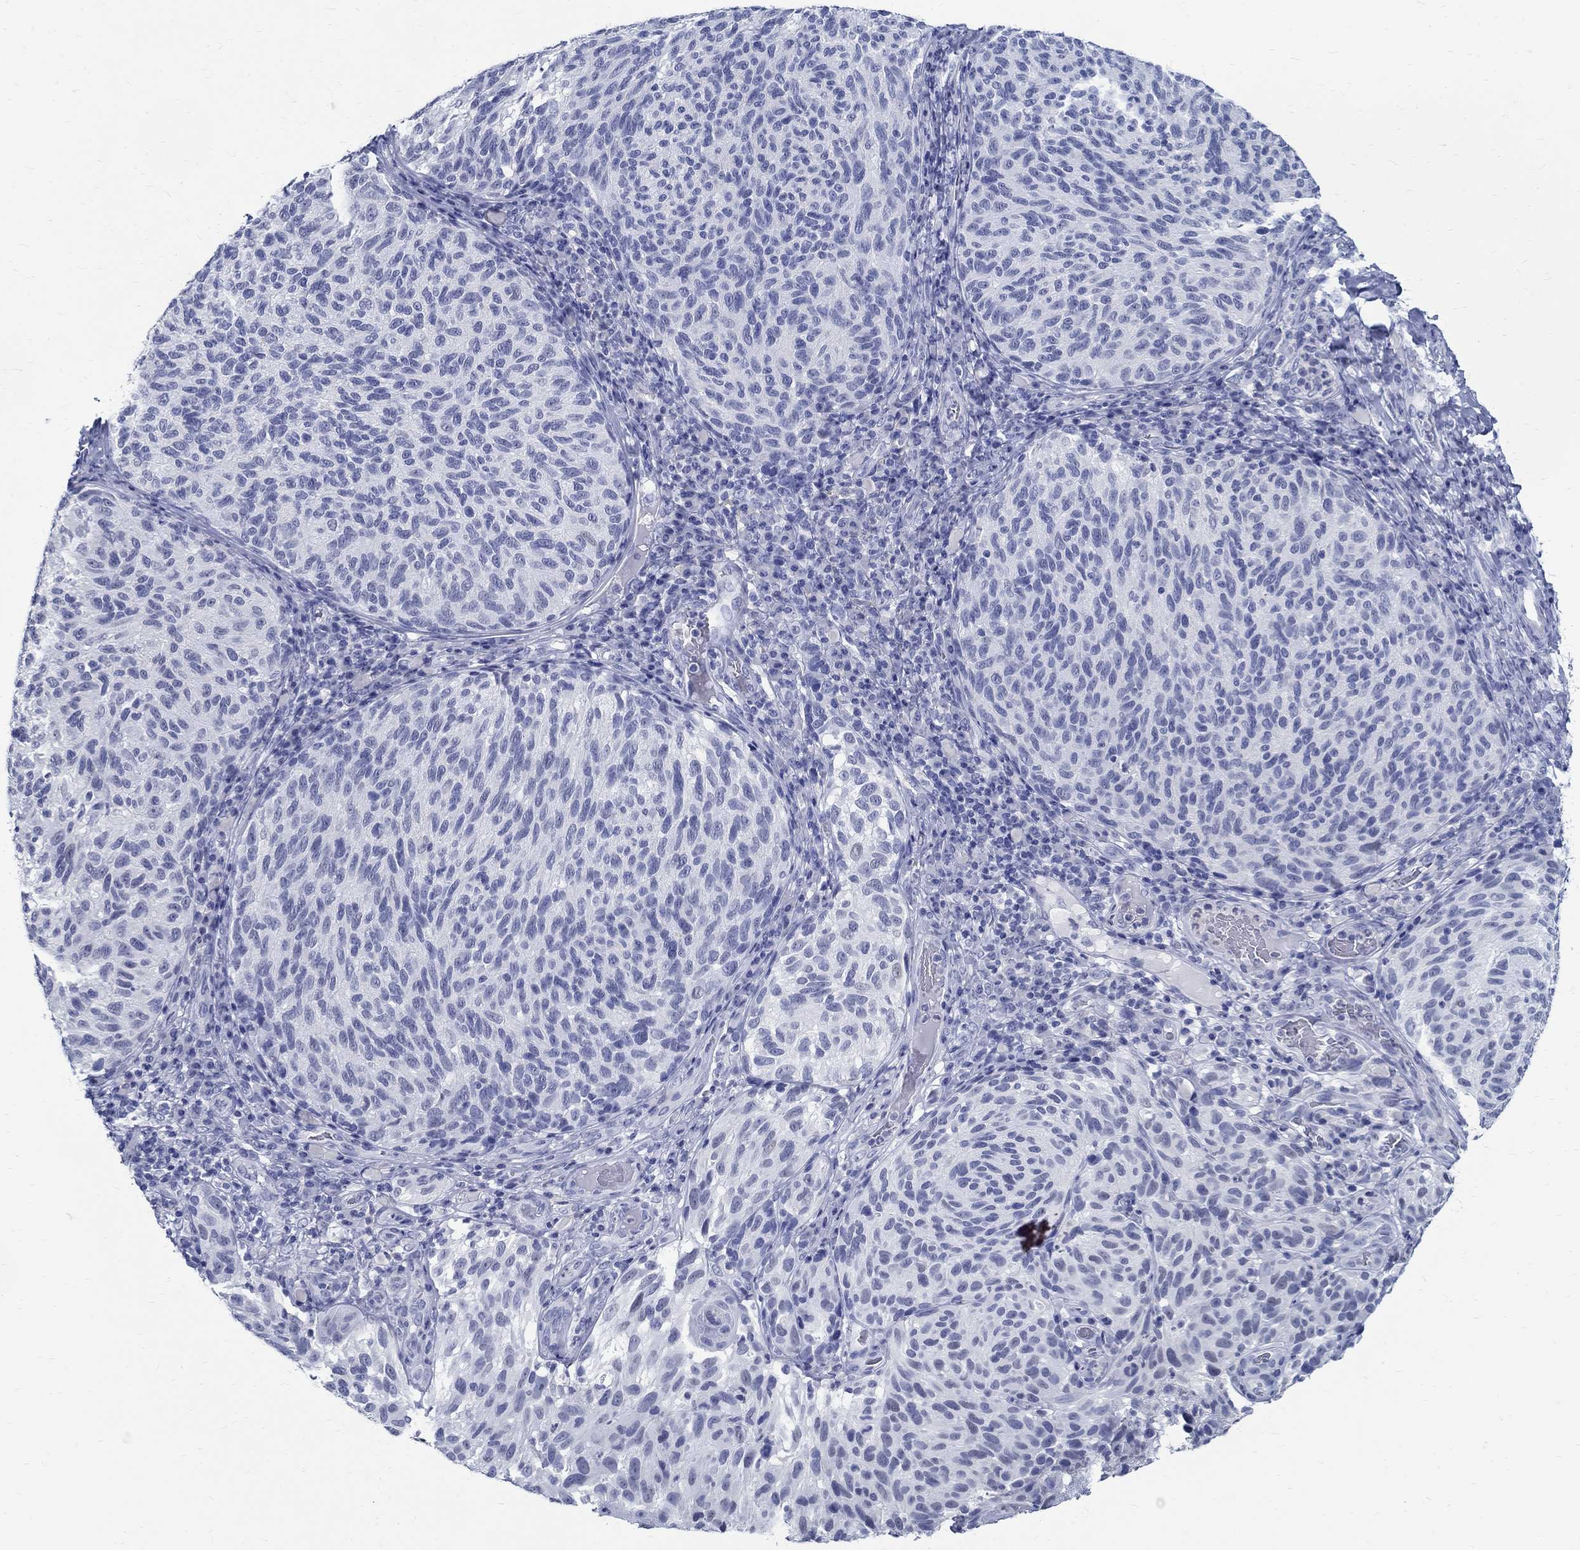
{"staining": {"intensity": "negative", "quantity": "none", "location": "none"}, "tissue": "melanoma", "cell_type": "Tumor cells", "image_type": "cancer", "snomed": [{"axis": "morphology", "description": "Malignant melanoma, NOS"}, {"axis": "topography", "description": "Skin"}], "caption": "A micrograph of human malignant melanoma is negative for staining in tumor cells. (DAB (3,3'-diaminobenzidine) IHC with hematoxylin counter stain).", "gene": "BSPRY", "patient": {"sex": "female", "age": 73}}